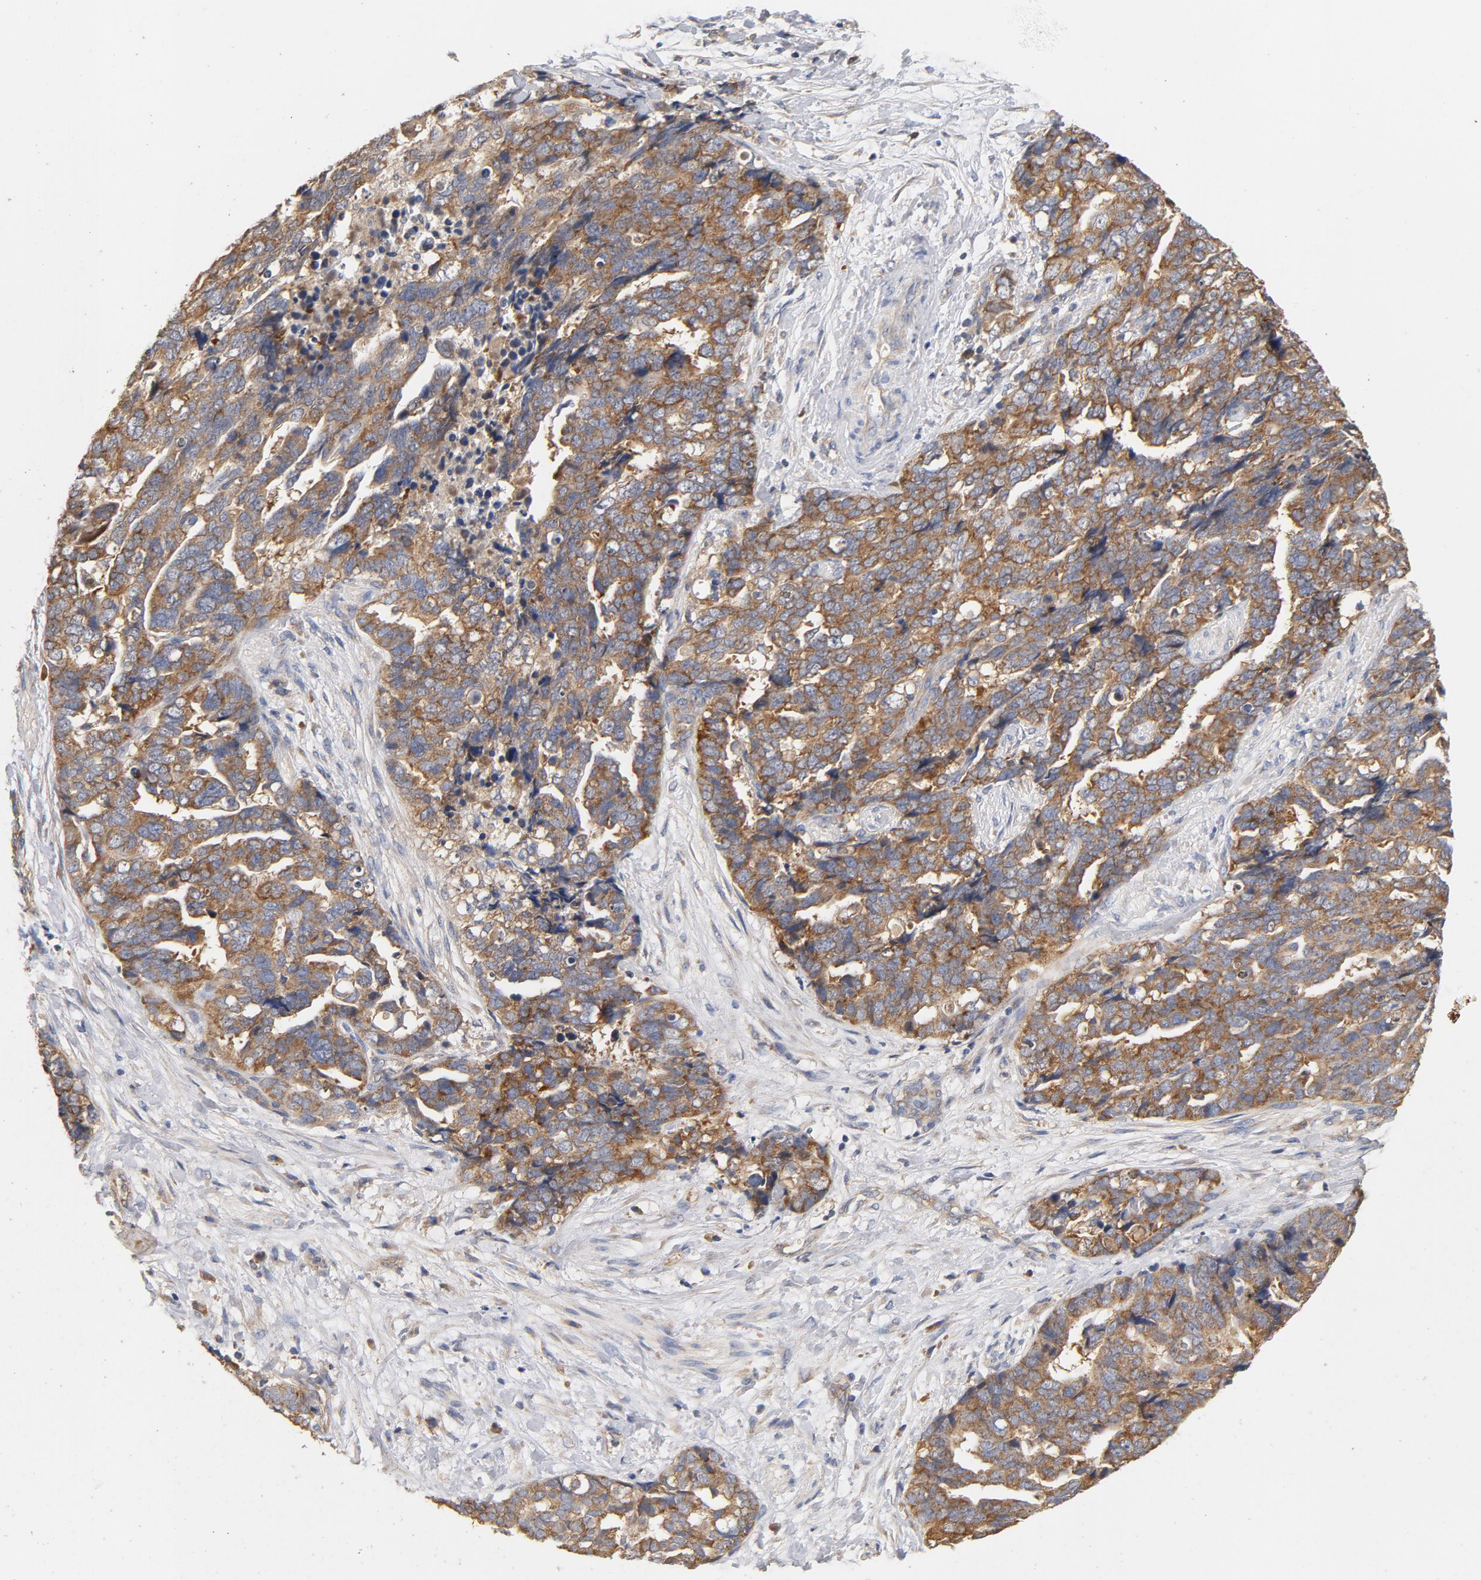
{"staining": {"intensity": "moderate", "quantity": ">75%", "location": "cytoplasmic/membranous"}, "tissue": "ovarian cancer", "cell_type": "Tumor cells", "image_type": "cancer", "snomed": [{"axis": "morphology", "description": "Normal tissue, NOS"}, {"axis": "morphology", "description": "Cystadenocarcinoma, serous, NOS"}, {"axis": "topography", "description": "Fallopian tube"}, {"axis": "topography", "description": "Ovary"}], "caption": "Immunohistochemistry (IHC) staining of ovarian cancer, which exhibits medium levels of moderate cytoplasmic/membranous positivity in approximately >75% of tumor cells indicating moderate cytoplasmic/membranous protein positivity. The staining was performed using DAB (brown) for protein detection and nuclei were counterstained in hematoxylin (blue).", "gene": "DDX6", "patient": {"sex": "female", "age": 56}}